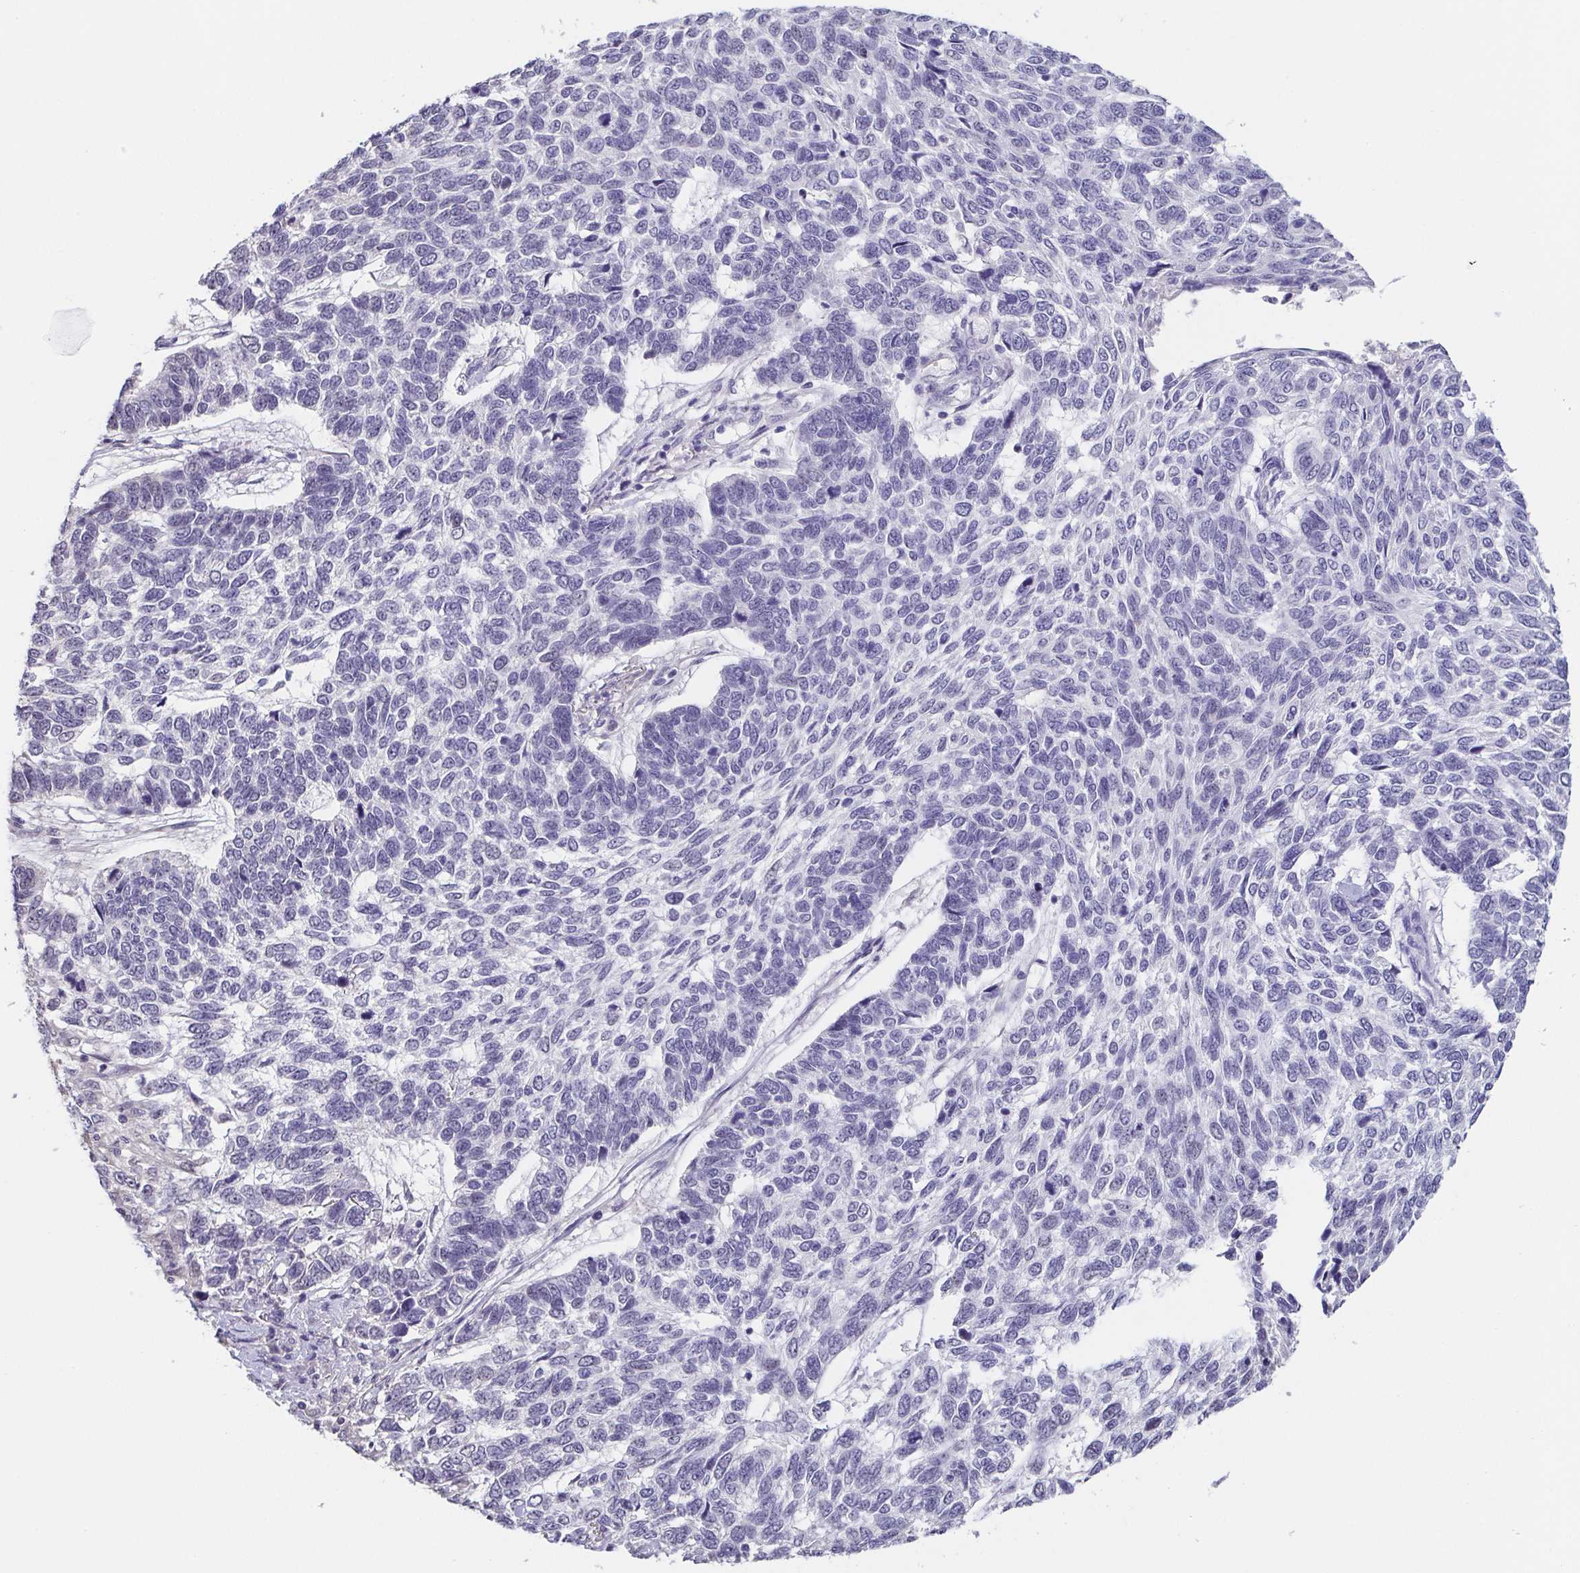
{"staining": {"intensity": "negative", "quantity": "none", "location": "none"}, "tissue": "skin cancer", "cell_type": "Tumor cells", "image_type": "cancer", "snomed": [{"axis": "morphology", "description": "Basal cell carcinoma"}, {"axis": "topography", "description": "Skin"}], "caption": "Tumor cells are negative for brown protein staining in skin basal cell carcinoma.", "gene": "NEFH", "patient": {"sex": "female", "age": 65}}